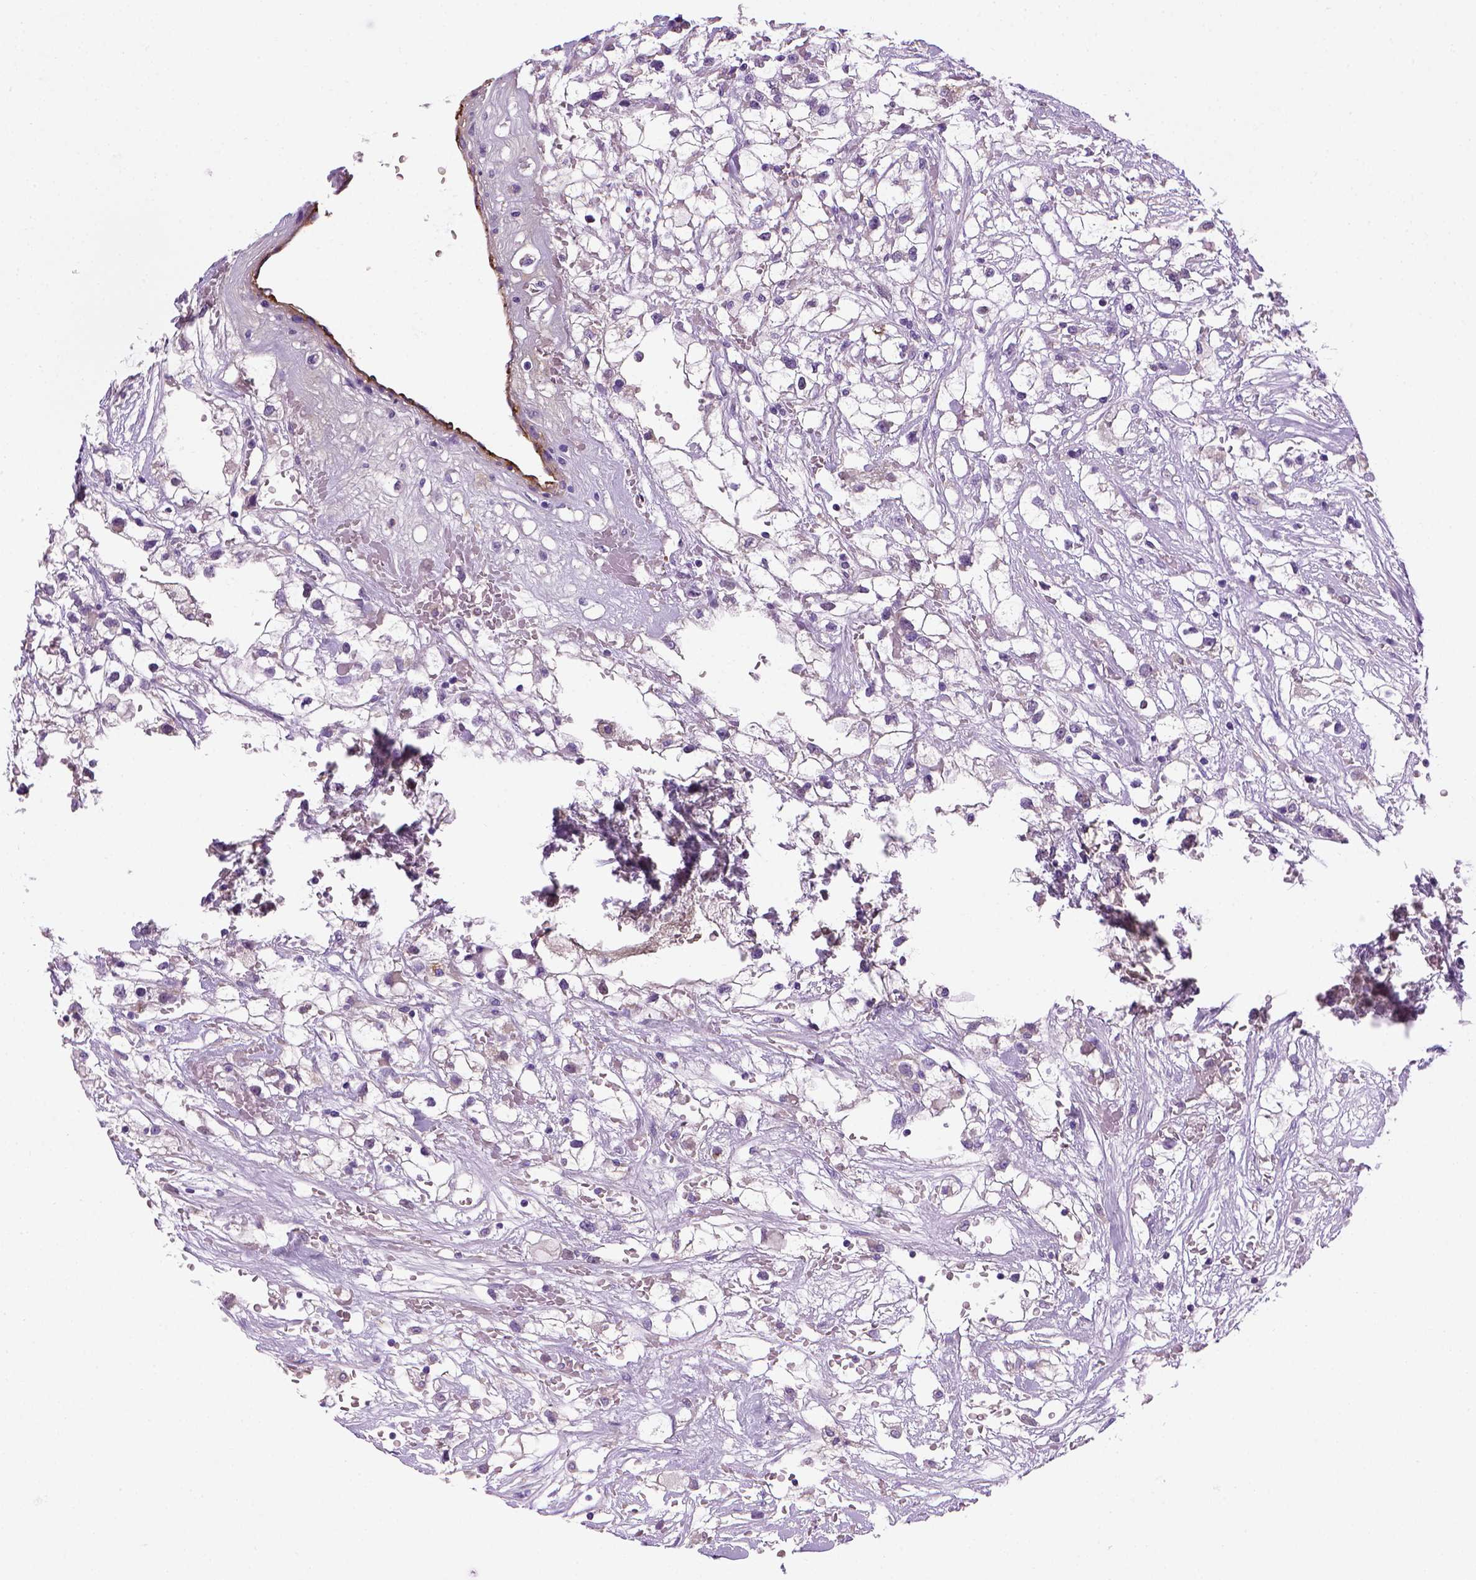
{"staining": {"intensity": "negative", "quantity": "none", "location": "none"}, "tissue": "renal cancer", "cell_type": "Tumor cells", "image_type": "cancer", "snomed": [{"axis": "morphology", "description": "Adenocarcinoma, NOS"}, {"axis": "topography", "description": "Kidney"}], "caption": "Tumor cells are negative for protein expression in human adenocarcinoma (renal). Nuclei are stained in blue.", "gene": "VWF", "patient": {"sex": "male", "age": 59}}